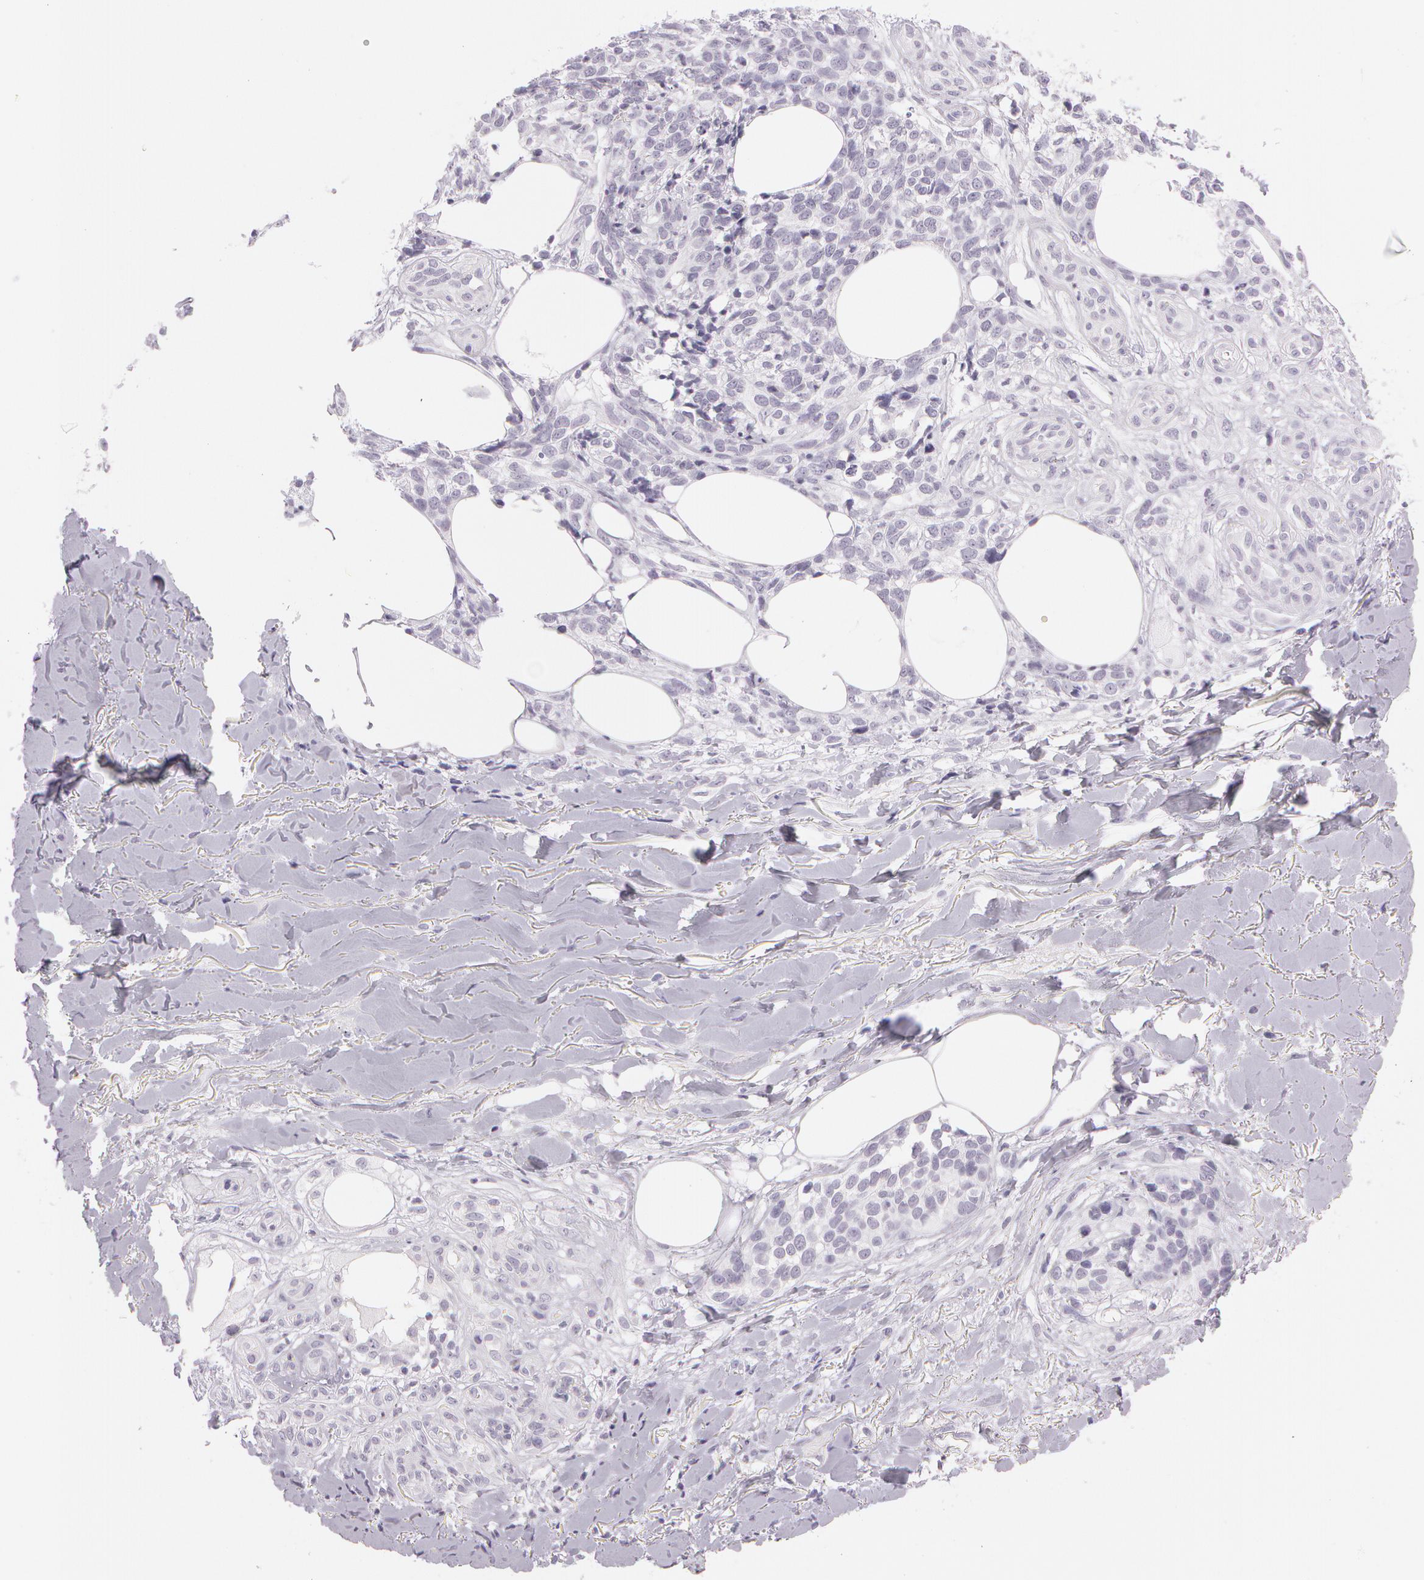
{"staining": {"intensity": "negative", "quantity": "none", "location": "none"}, "tissue": "melanoma", "cell_type": "Tumor cells", "image_type": "cancer", "snomed": [{"axis": "morphology", "description": "Malignant melanoma, NOS"}, {"axis": "topography", "description": "Skin"}], "caption": "High magnification brightfield microscopy of malignant melanoma stained with DAB (3,3'-diaminobenzidine) (brown) and counterstained with hematoxylin (blue): tumor cells show no significant expression.", "gene": "OTC", "patient": {"sex": "female", "age": 85}}